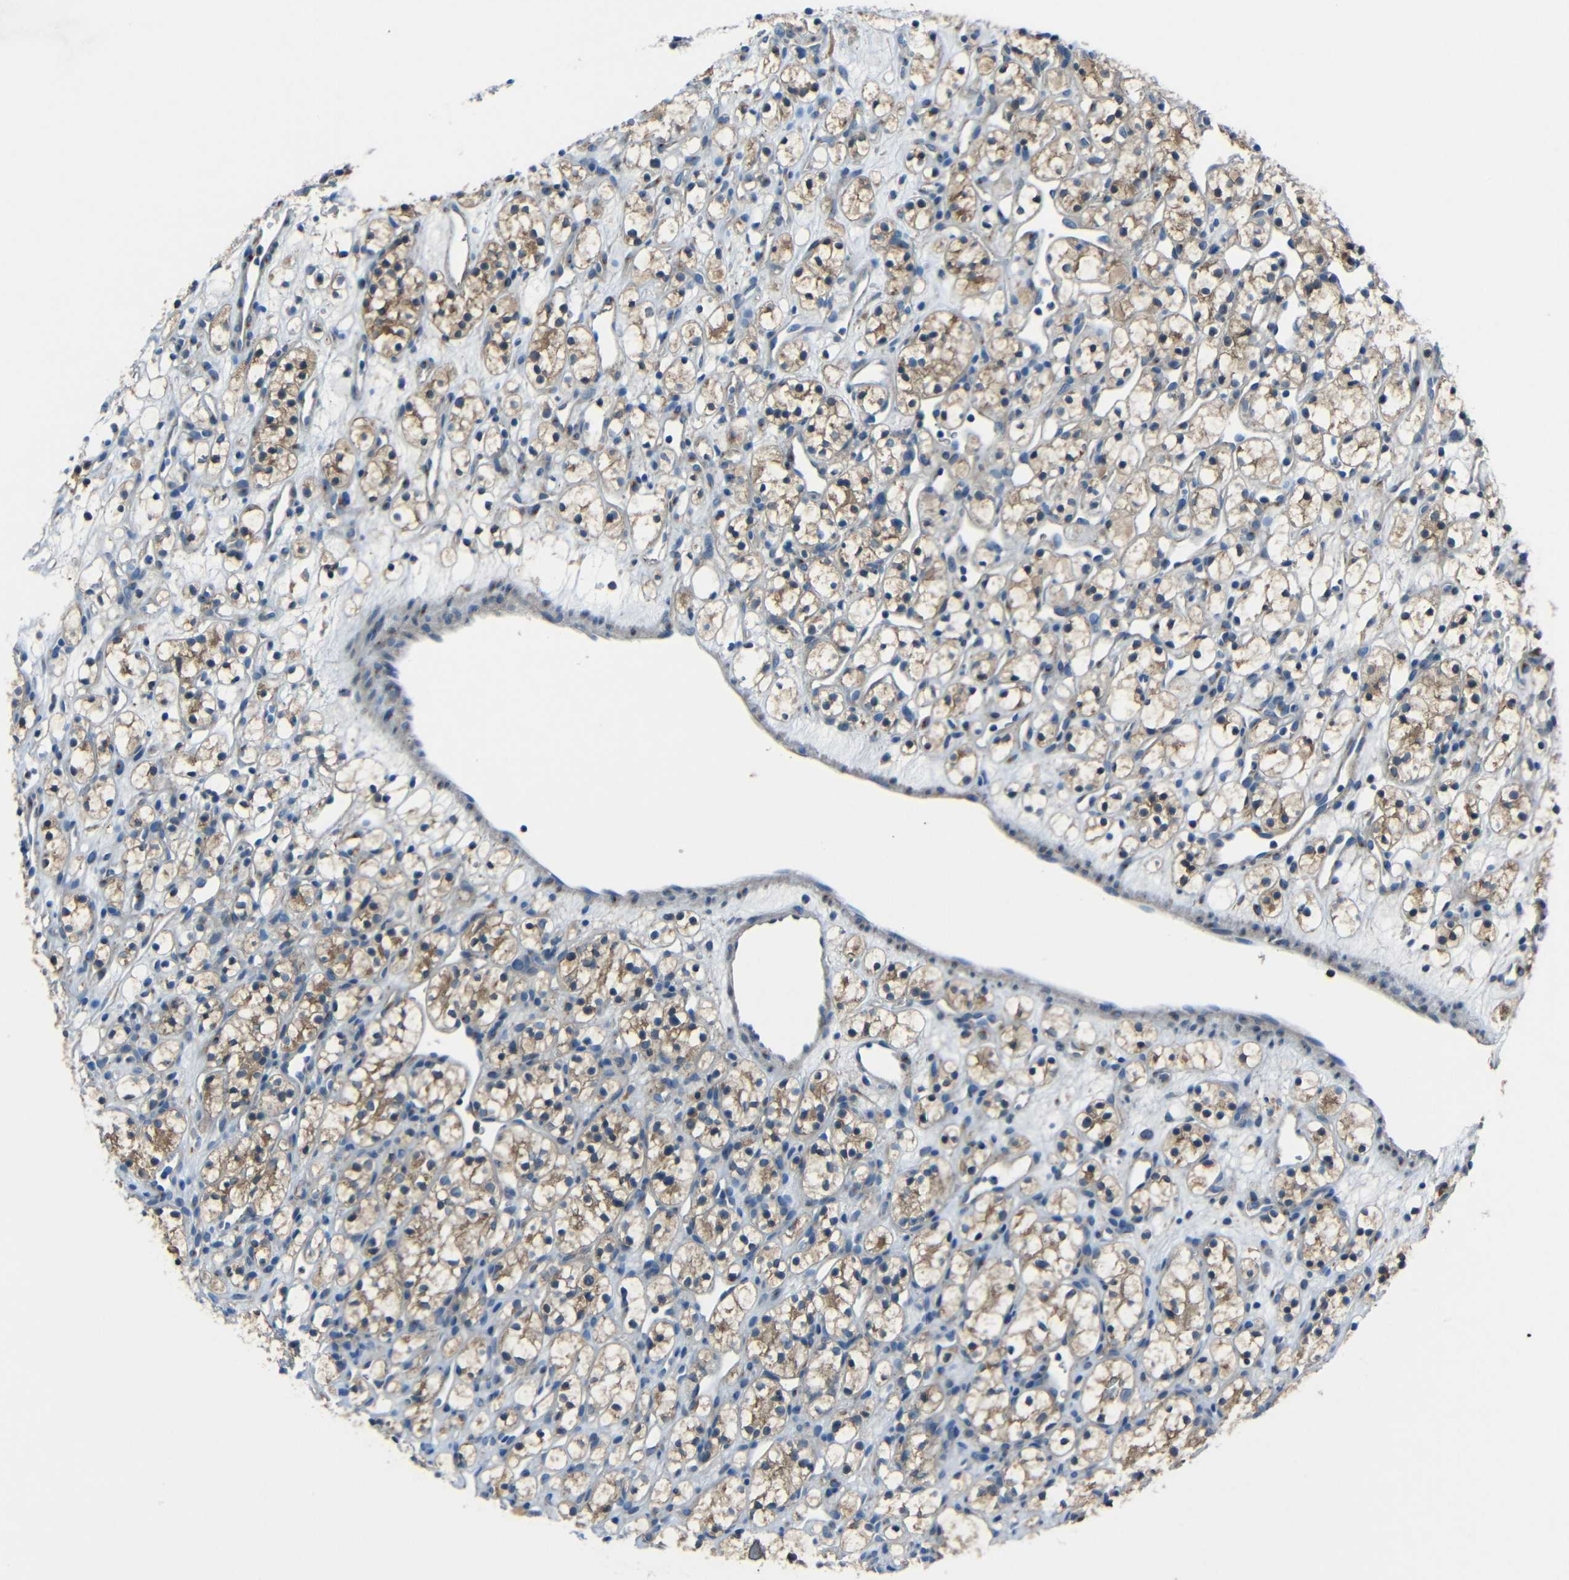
{"staining": {"intensity": "moderate", "quantity": ">75%", "location": "cytoplasmic/membranous"}, "tissue": "renal cancer", "cell_type": "Tumor cells", "image_type": "cancer", "snomed": [{"axis": "morphology", "description": "Adenocarcinoma, NOS"}, {"axis": "topography", "description": "Kidney"}], "caption": "The photomicrograph shows staining of adenocarcinoma (renal), revealing moderate cytoplasmic/membranous protein expression (brown color) within tumor cells.", "gene": "CYP26B1", "patient": {"sex": "female", "age": 60}}